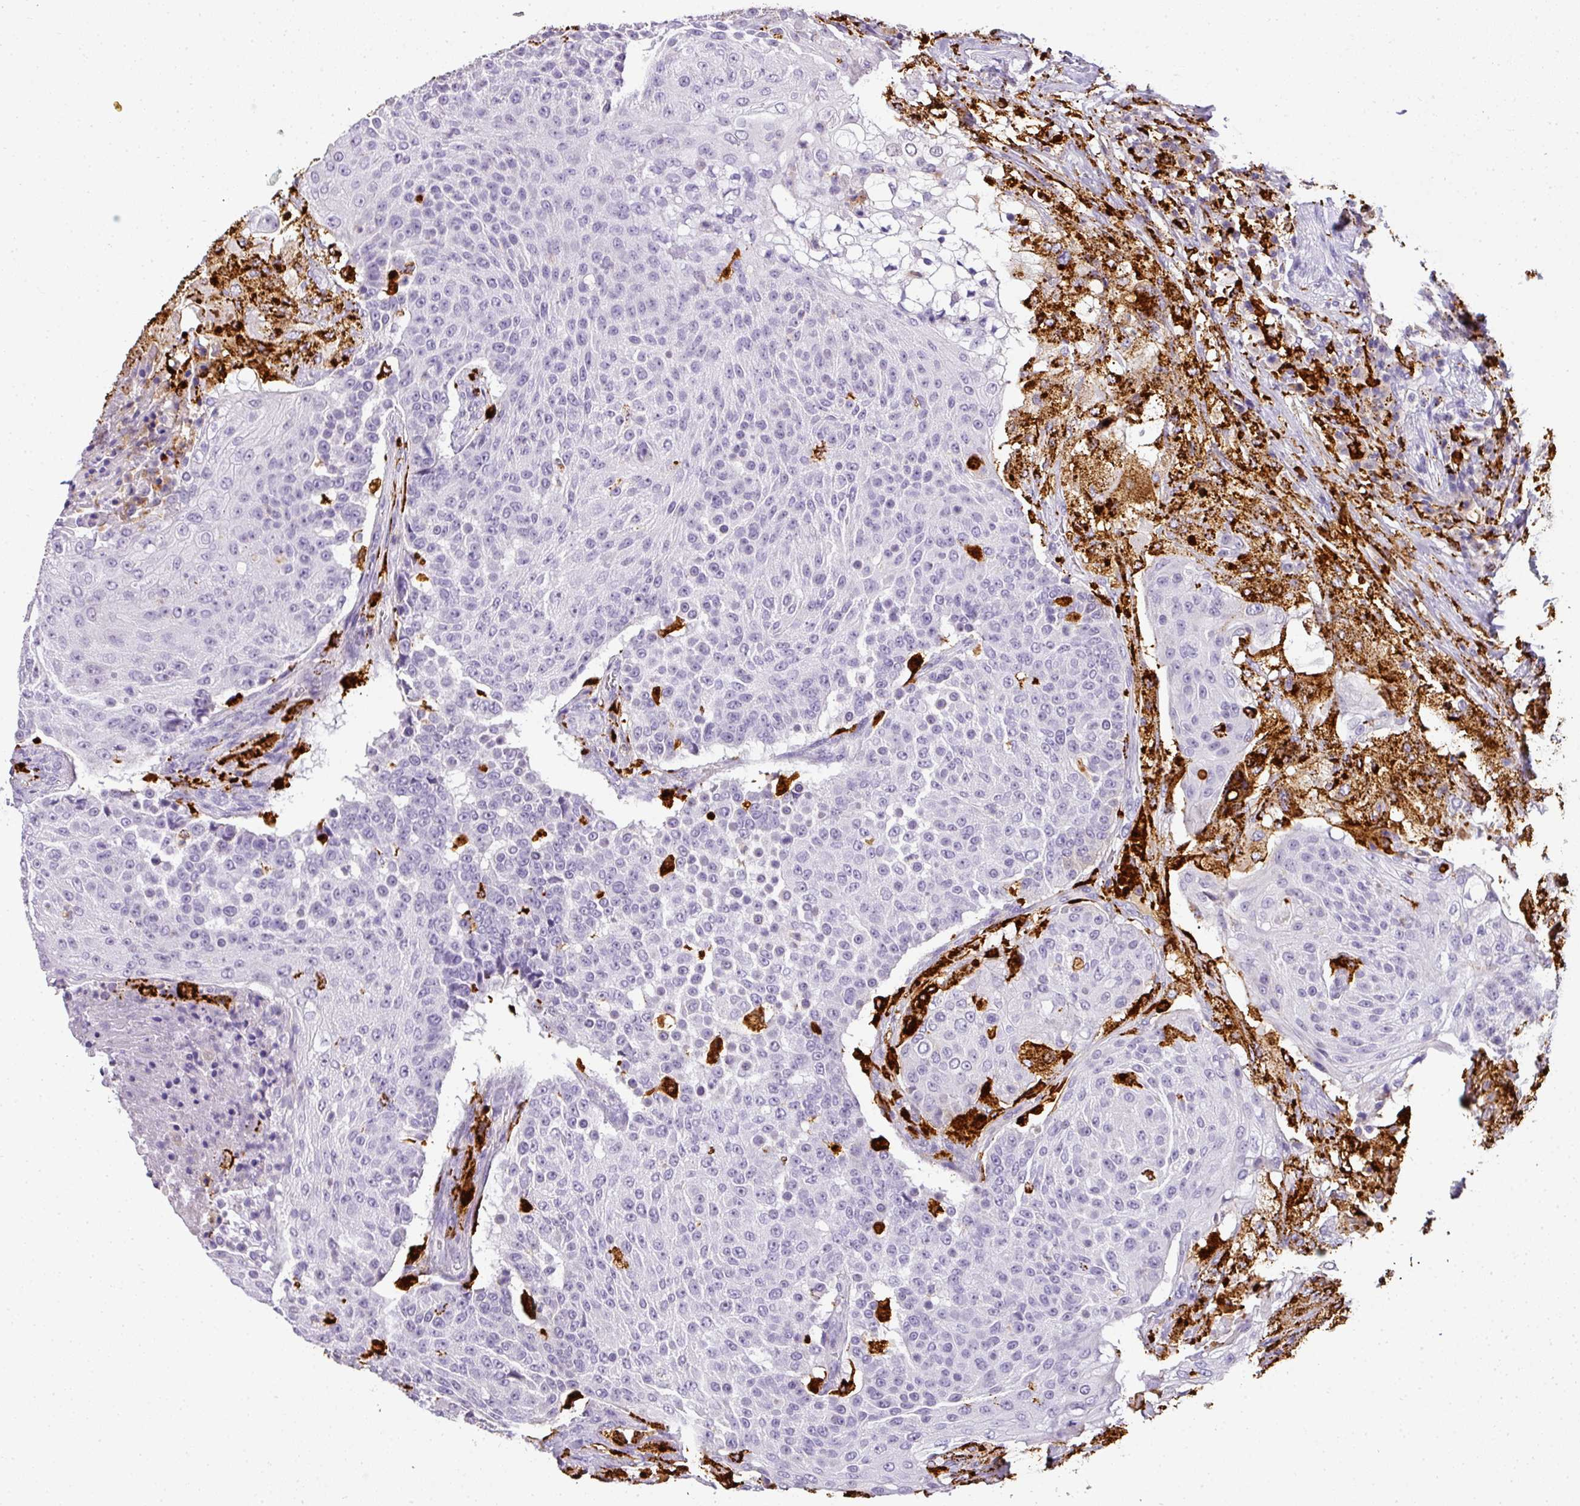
{"staining": {"intensity": "negative", "quantity": "none", "location": "none"}, "tissue": "urothelial cancer", "cell_type": "Tumor cells", "image_type": "cancer", "snomed": [{"axis": "morphology", "description": "Urothelial carcinoma, High grade"}, {"axis": "topography", "description": "Urinary bladder"}], "caption": "The immunohistochemistry histopathology image has no significant staining in tumor cells of urothelial carcinoma (high-grade) tissue.", "gene": "MMACHC", "patient": {"sex": "female", "age": 63}}